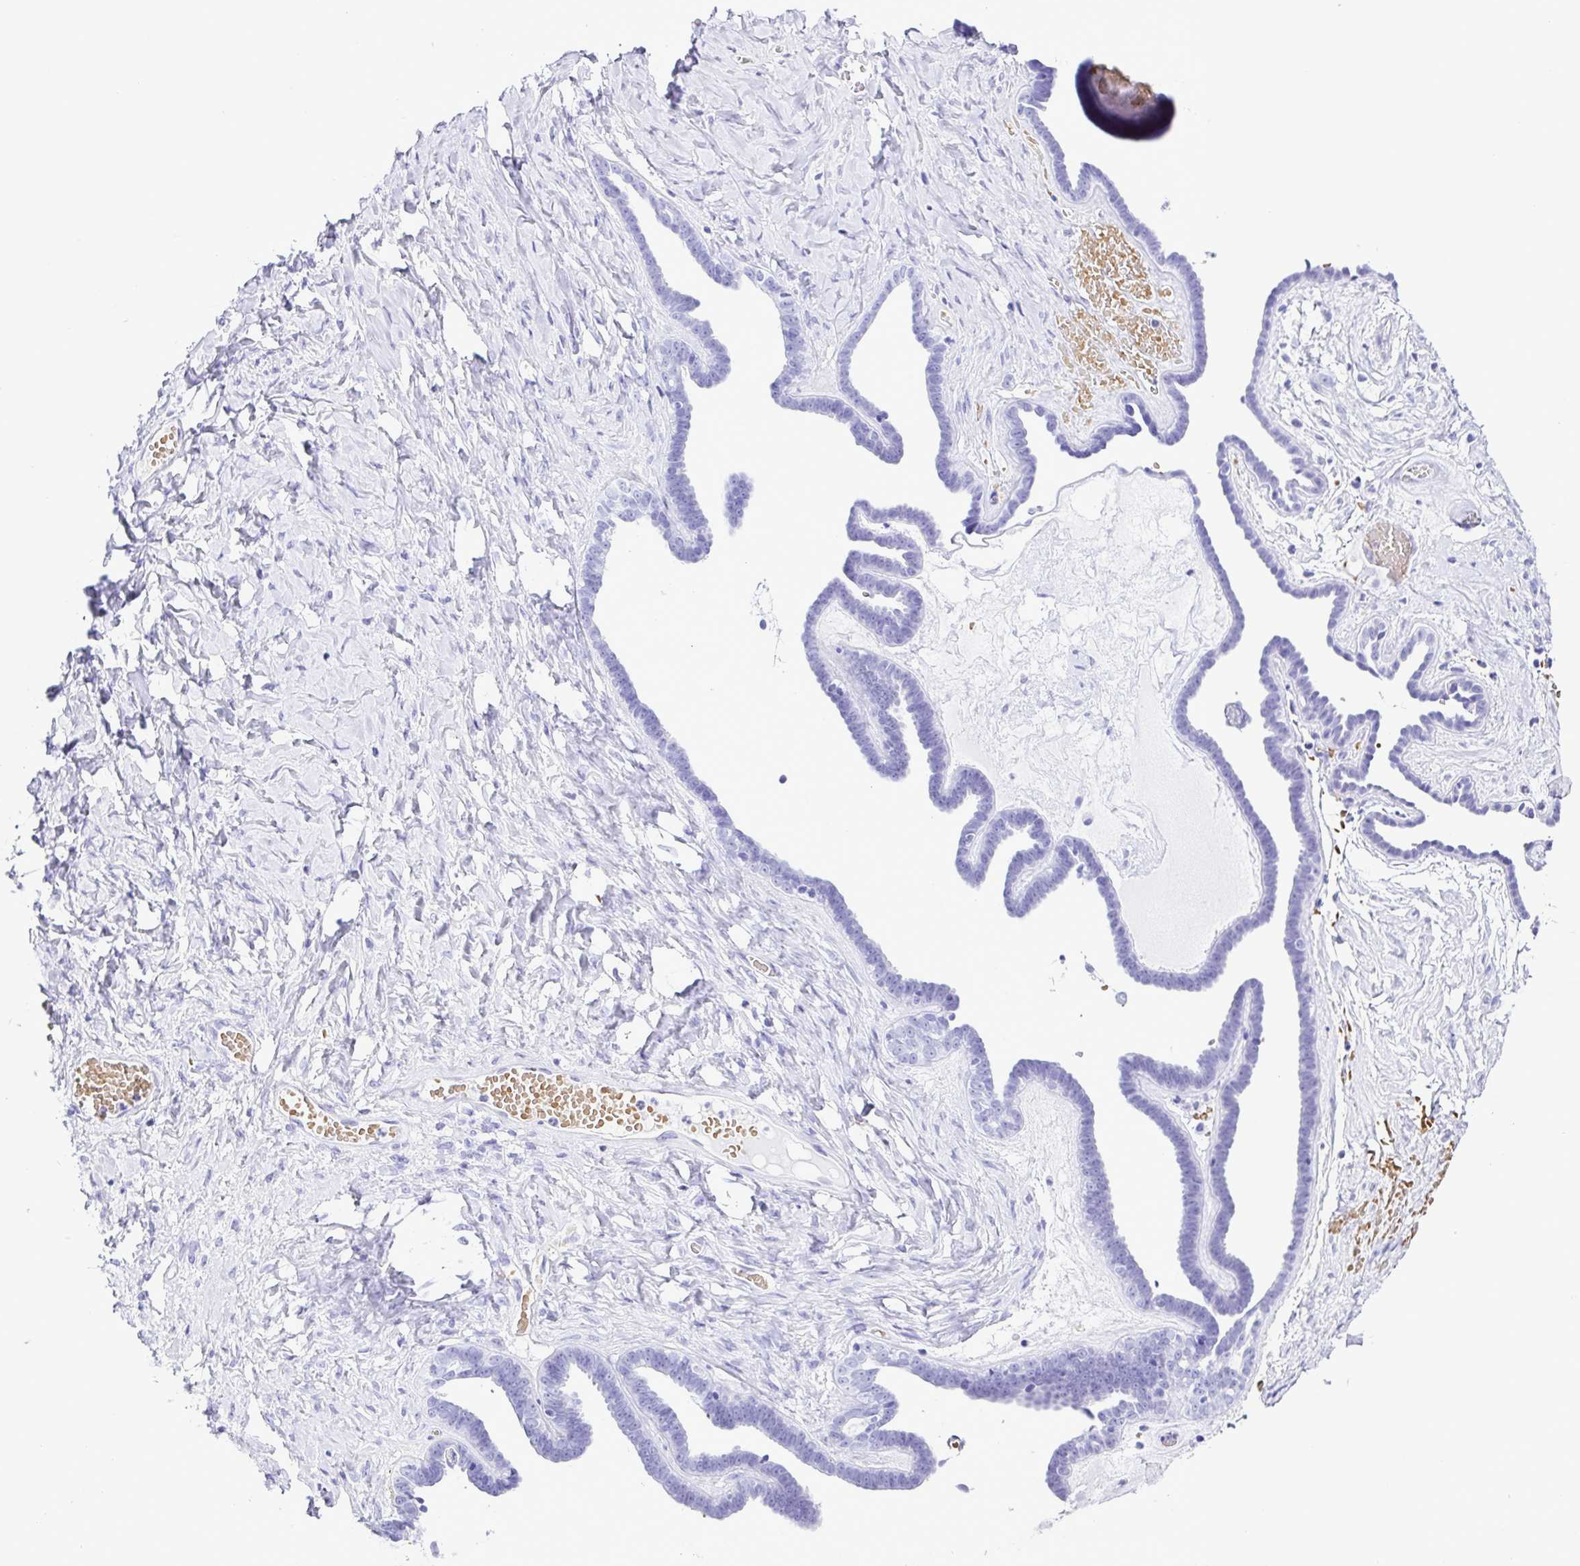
{"staining": {"intensity": "negative", "quantity": "none", "location": "none"}, "tissue": "ovarian cancer", "cell_type": "Tumor cells", "image_type": "cancer", "snomed": [{"axis": "morphology", "description": "Cystadenocarcinoma, serous, NOS"}, {"axis": "topography", "description": "Ovary"}], "caption": "An IHC micrograph of ovarian cancer is shown. There is no staining in tumor cells of ovarian cancer.", "gene": "SYT1", "patient": {"sex": "female", "age": 71}}